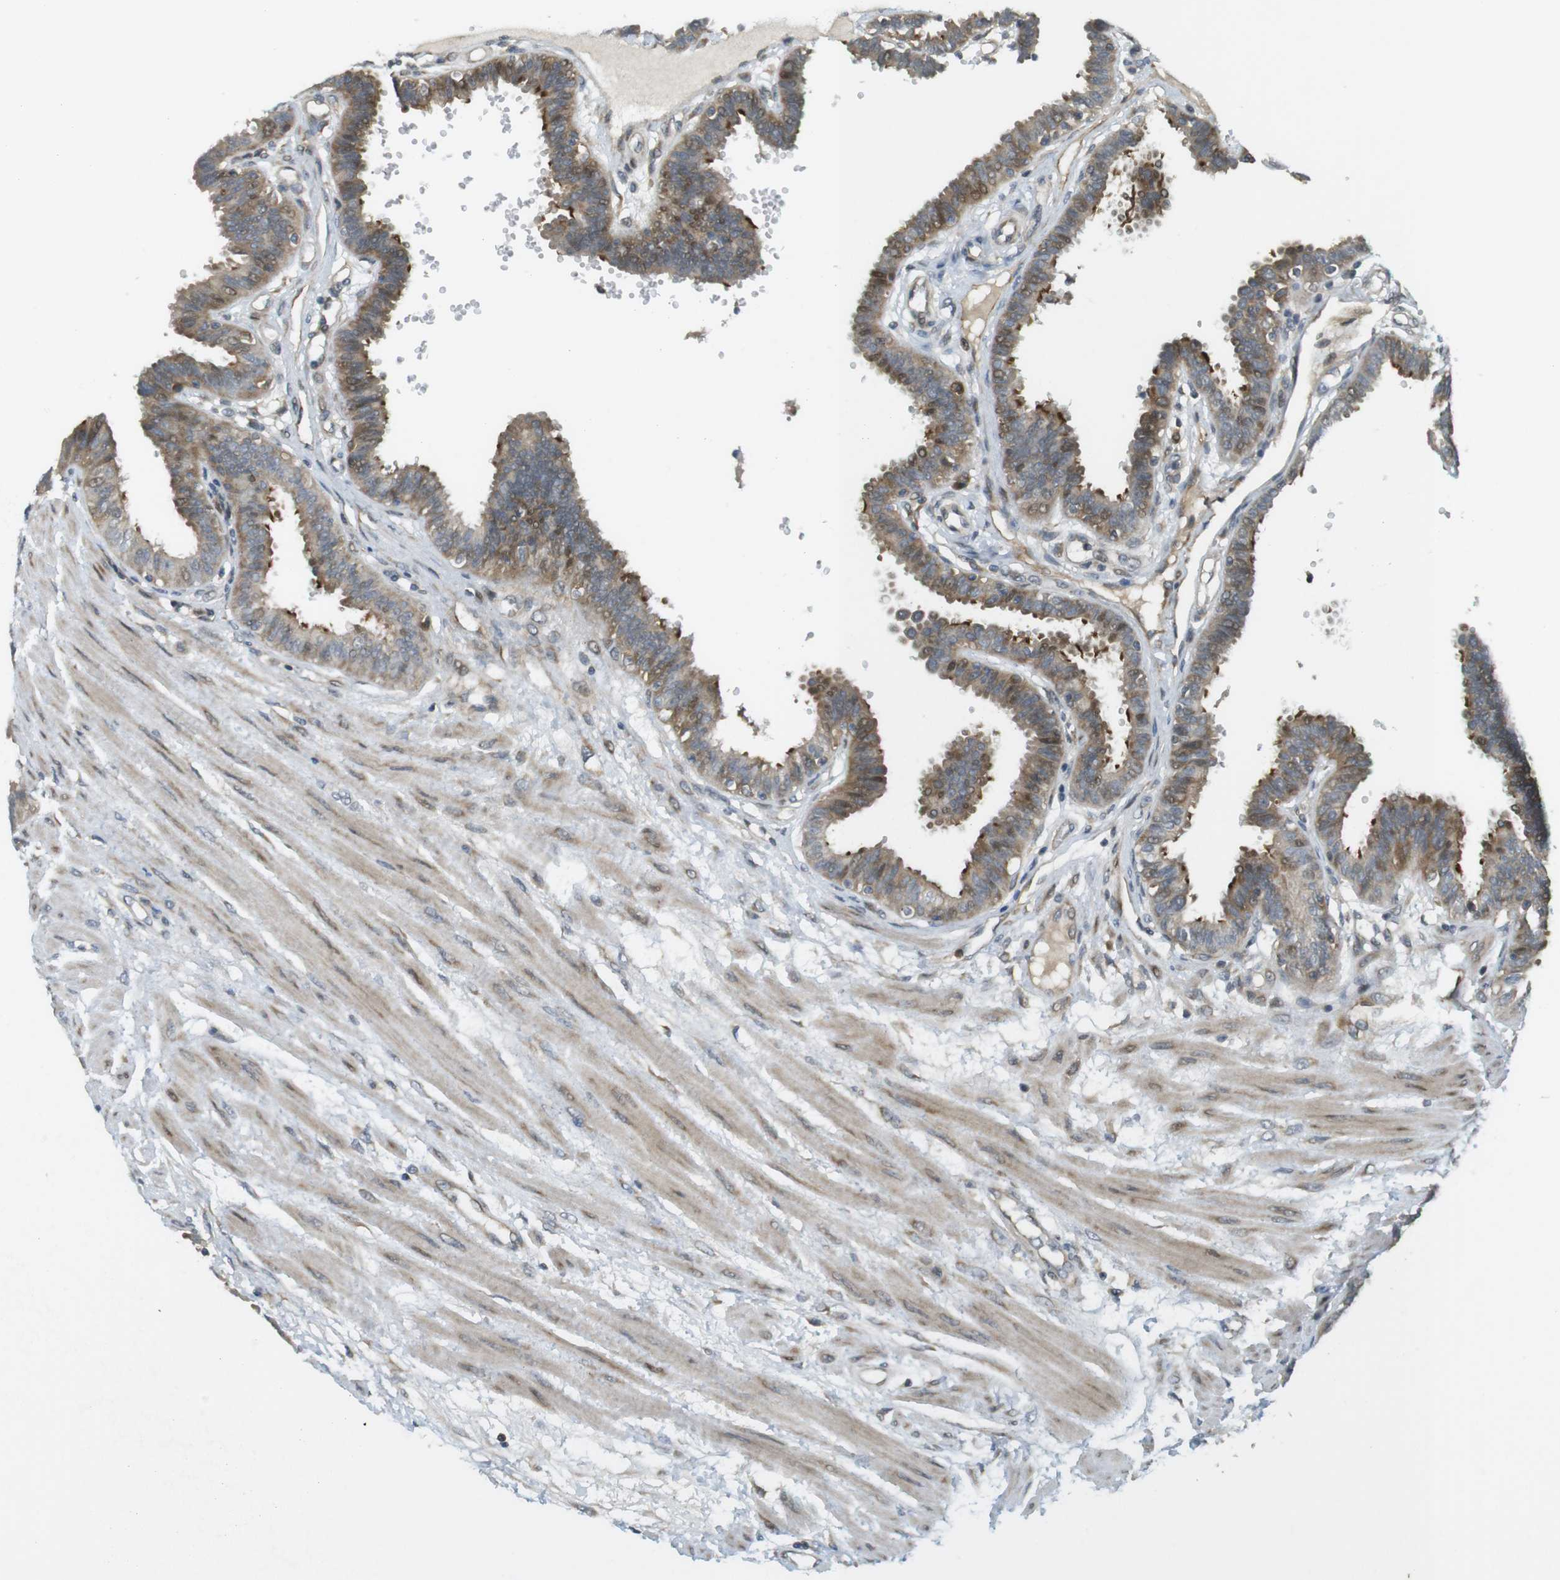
{"staining": {"intensity": "moderate", "quantity": ">75%", "location": "cytoplasmic/membranous"}, "tissue": "fallopian tube", "cell_type": "Glandular cells", "image_type": "normal", "snomed": [{"axis": "morphology", "description": "Normal tissue, NOS"}, {"axis": "topography", "description": "Fallopian tube"}], "caption": "Fallopian tube was stained to show a protein in brown. There is medium levels of moderate cytoplasmic/membranous positivity in approximately >75% of glandular cells.", "gene": "CLRN3", "patient": {"sex": "female", "age": 32}}